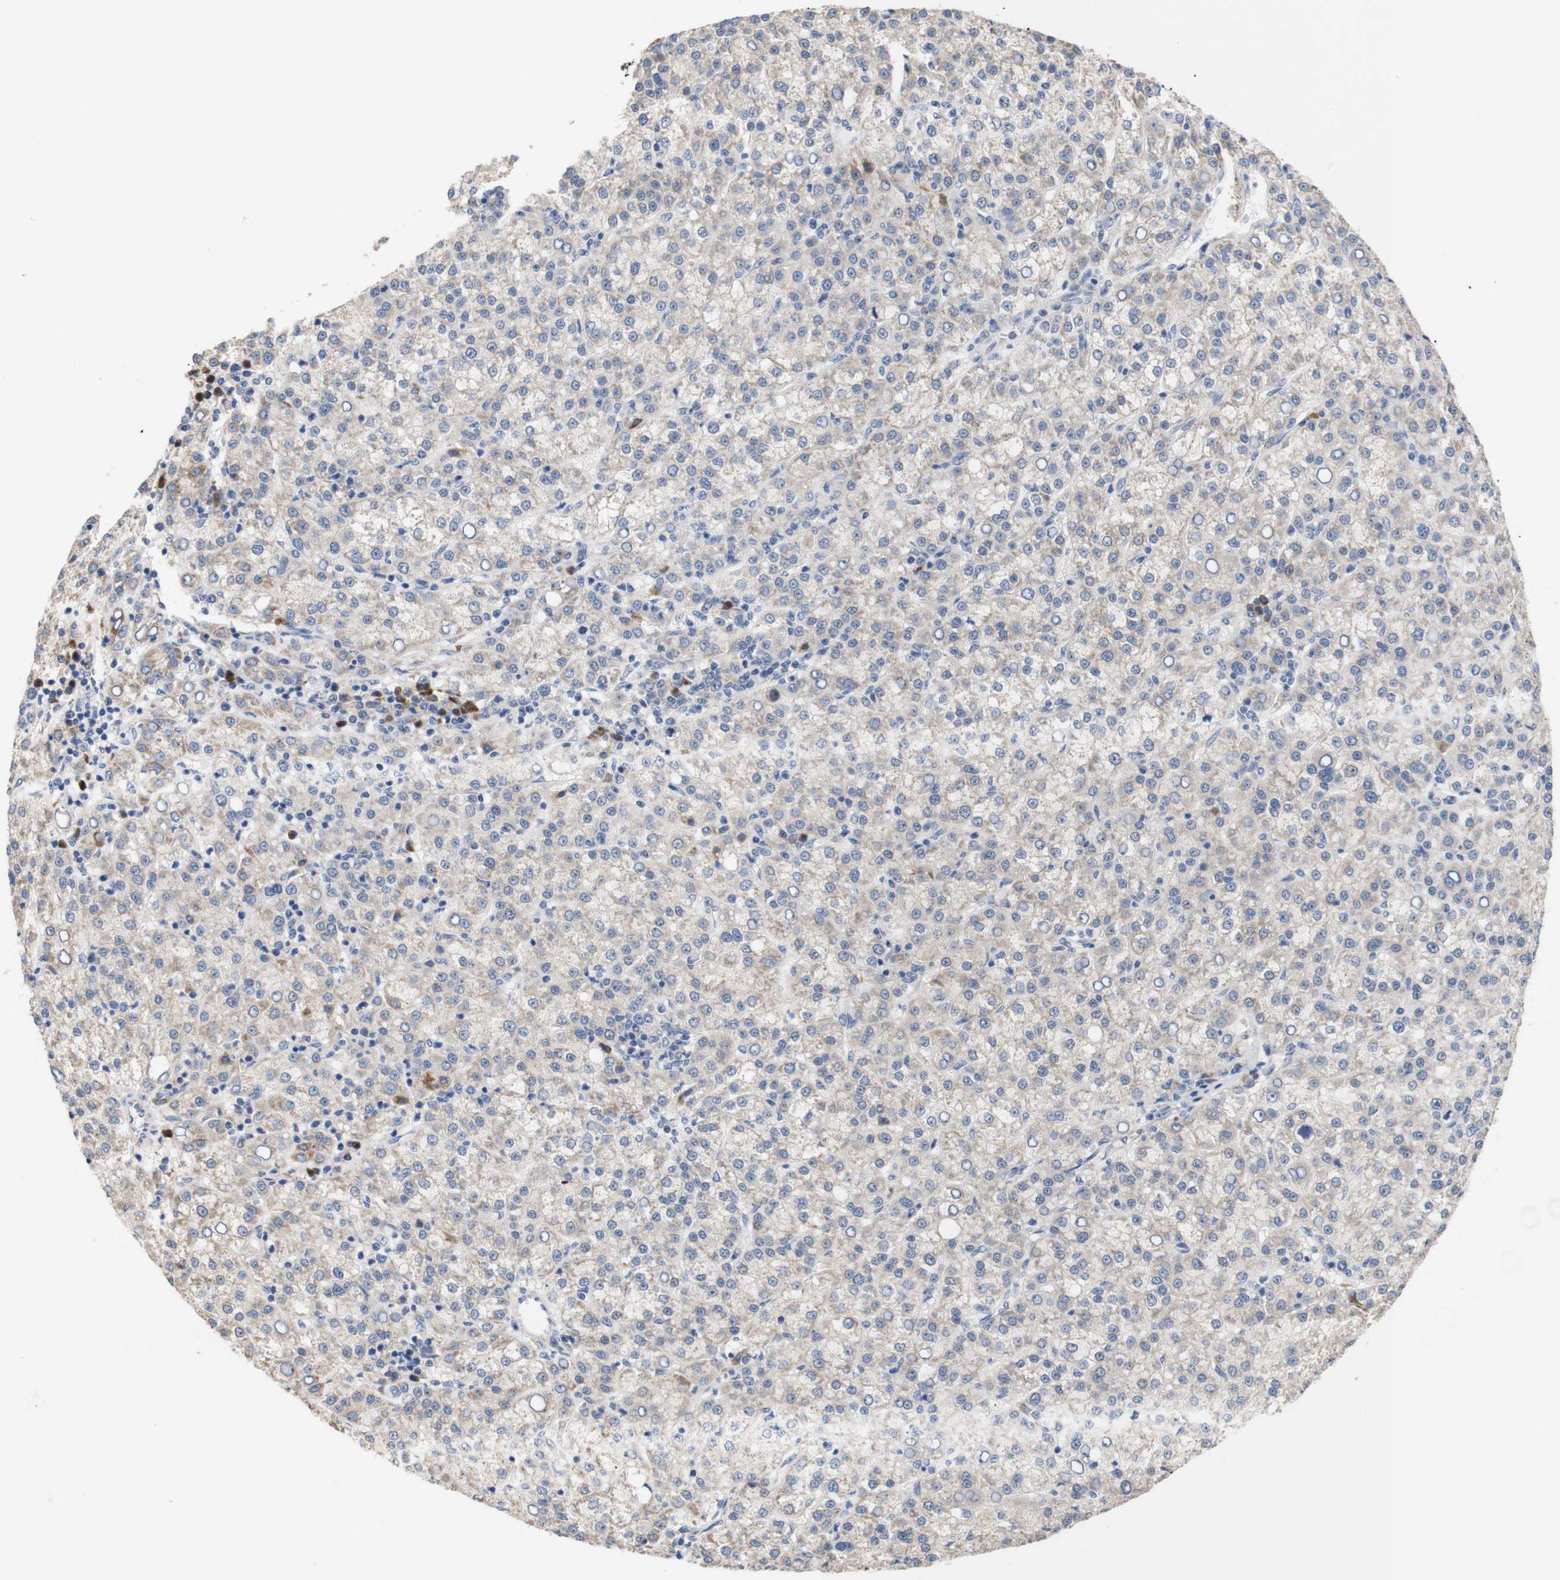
{"staining": {"intensity": "weak", "quantity": ">75%", "location": "cytoplasmic/membranous"}, "tissue": "liver cancer", "cell_type": "Tumor cells", "image_type": "cancer", "snomed": [{"axis": "morphology", "description": "Carcinoma, Hepatocellular, NOS"}, {"axis": "topography", "description": "Liver"}], "caption": "A photomicrograph of liver hepatocellular carcinoma stained for a protein reveals weak cytoplasmic/membranous brown staining in tumor cells.", "gene": "TRIM5", "patient": {"sex": "female", "age": 58}}